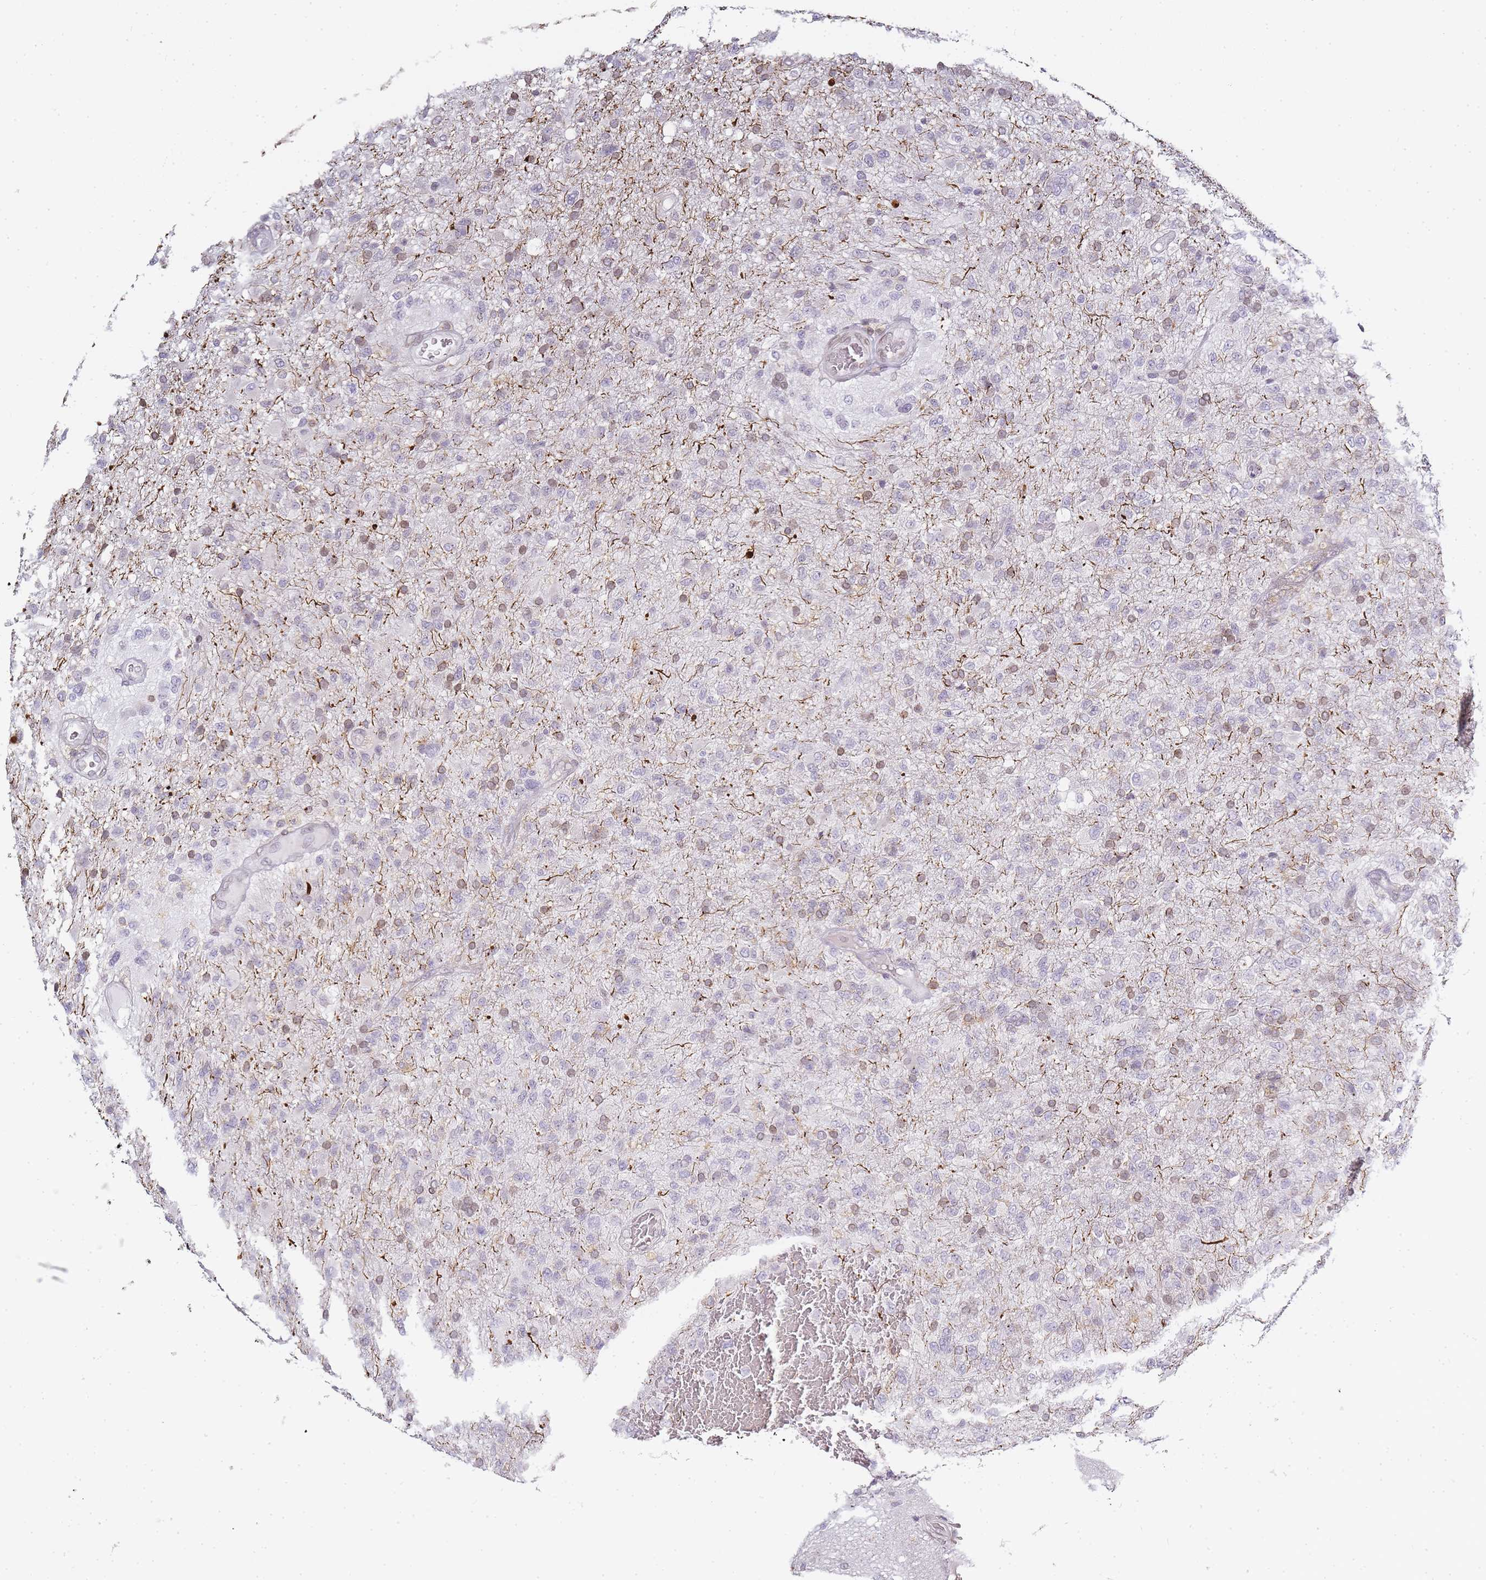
{"staining": {"intensity": "weak", "quantity": "25%-75%", "location": "cytoplasmic/membranous"}, "tissue": "glioma", "cell_type": "Tumor cells", "image_type": "cancer", "snomed": [{"axis": "morphology", "description": "Glioma, malignant, High grade"}, {"axis": "topography", "description": "Brain"}], "caption": "Glioma tissue reveals weak cytoplasmic/membranous expression in about 25%-75% of tumor cells, visualized by immunohistochemistry.", "gene": "JAKMIP1", "patient": {"sex": "female", "age": 74}}